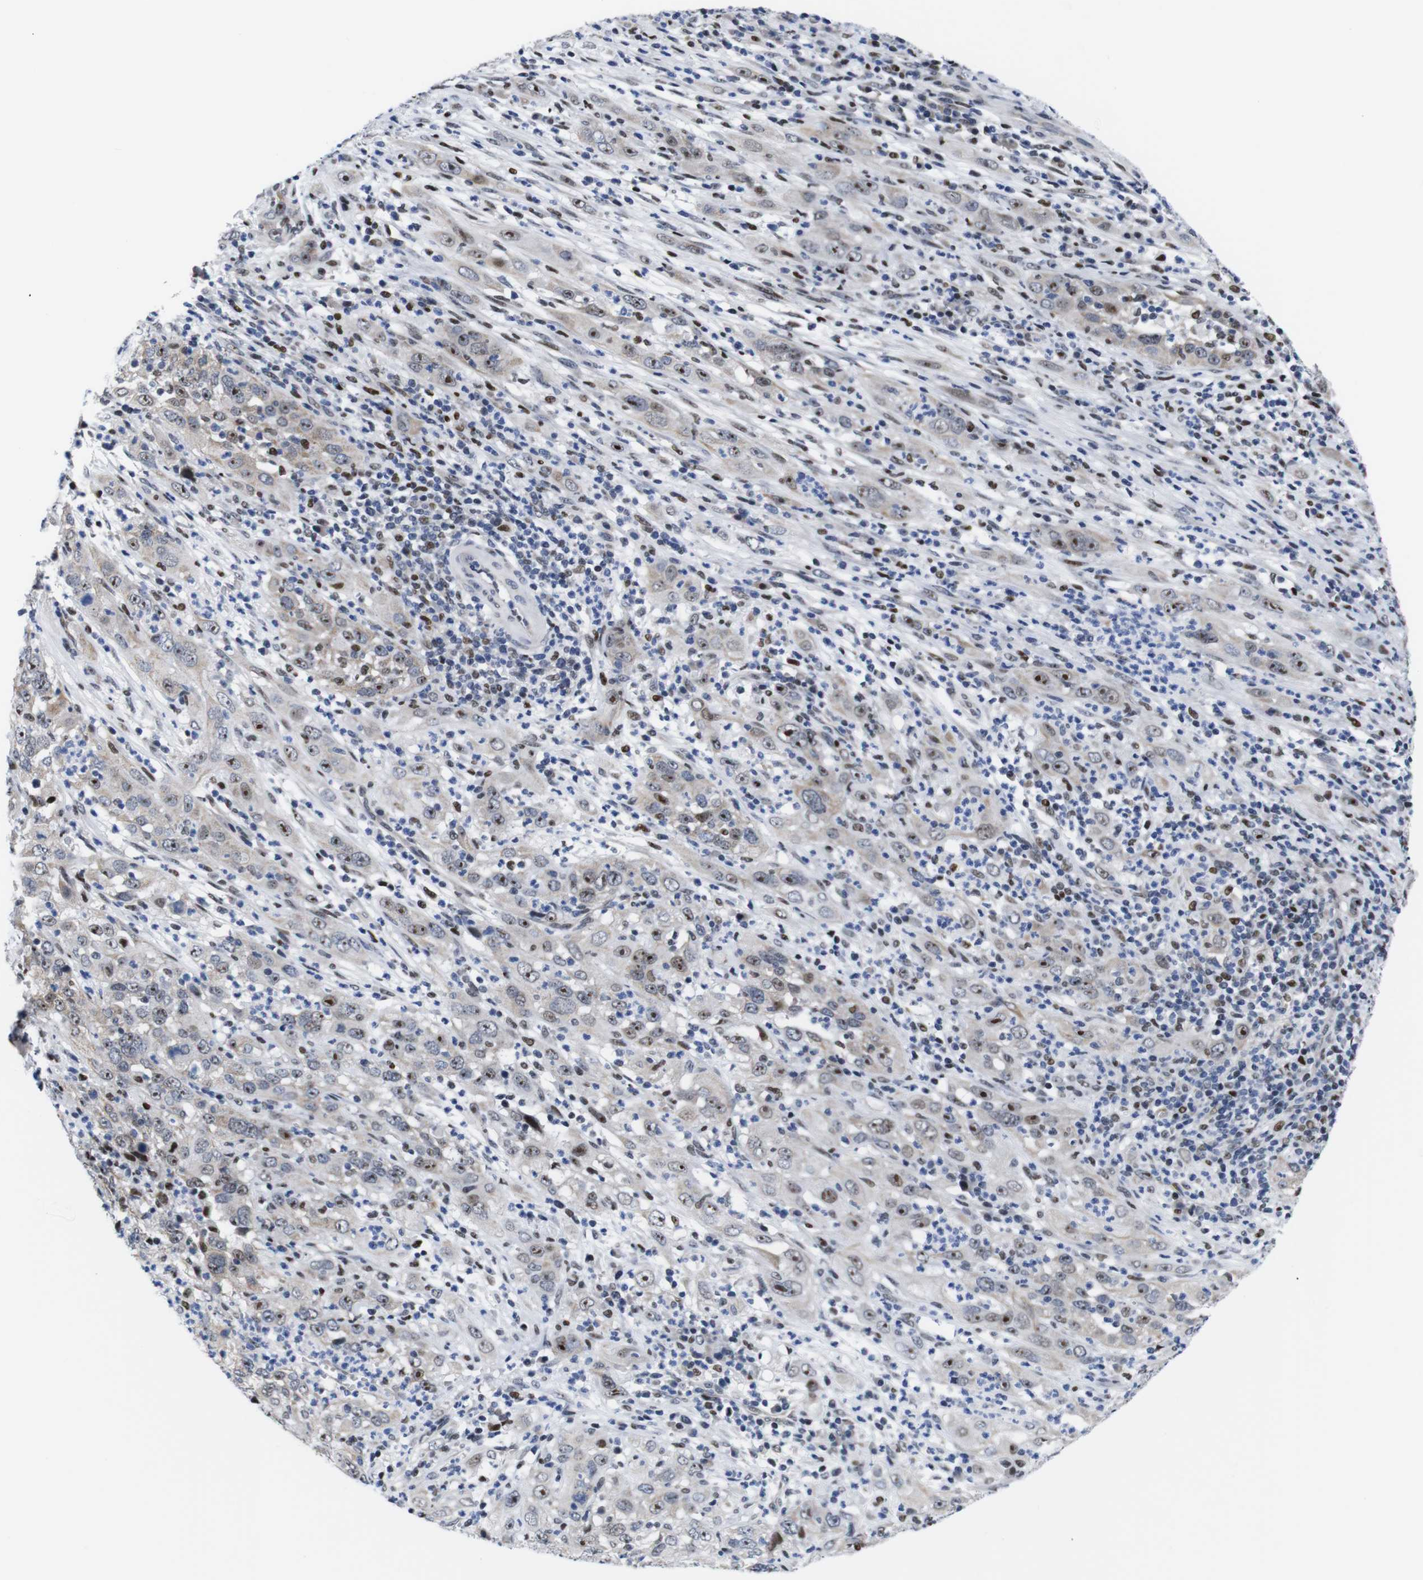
{"staining": {"intensity": "strong", "quantity": ">75%", "location": "cytoplasmic/membranous,nuclear"}, "tissue": "cervical cancer", "cell_type": "Tumor cells", "image_type": "cancer", "snomed": [{"axis": "morphology", "description": "Squamous cell carcinoma, NOS"}, {"axis": "topography", "description": "Cervix"}], "caption": "A brown stain shows strong cytoplasmic/membranous and nuclear positivity of a protein in cervical cancer tumor cells. Using DAB (3,3'-diaminobenzidine) (brown) and hematoxylin (blue) stains, captured at high magnification using brightfield microscopy.", "gene": "GATA6", "patient": {"sex": "female", "age": 32}}